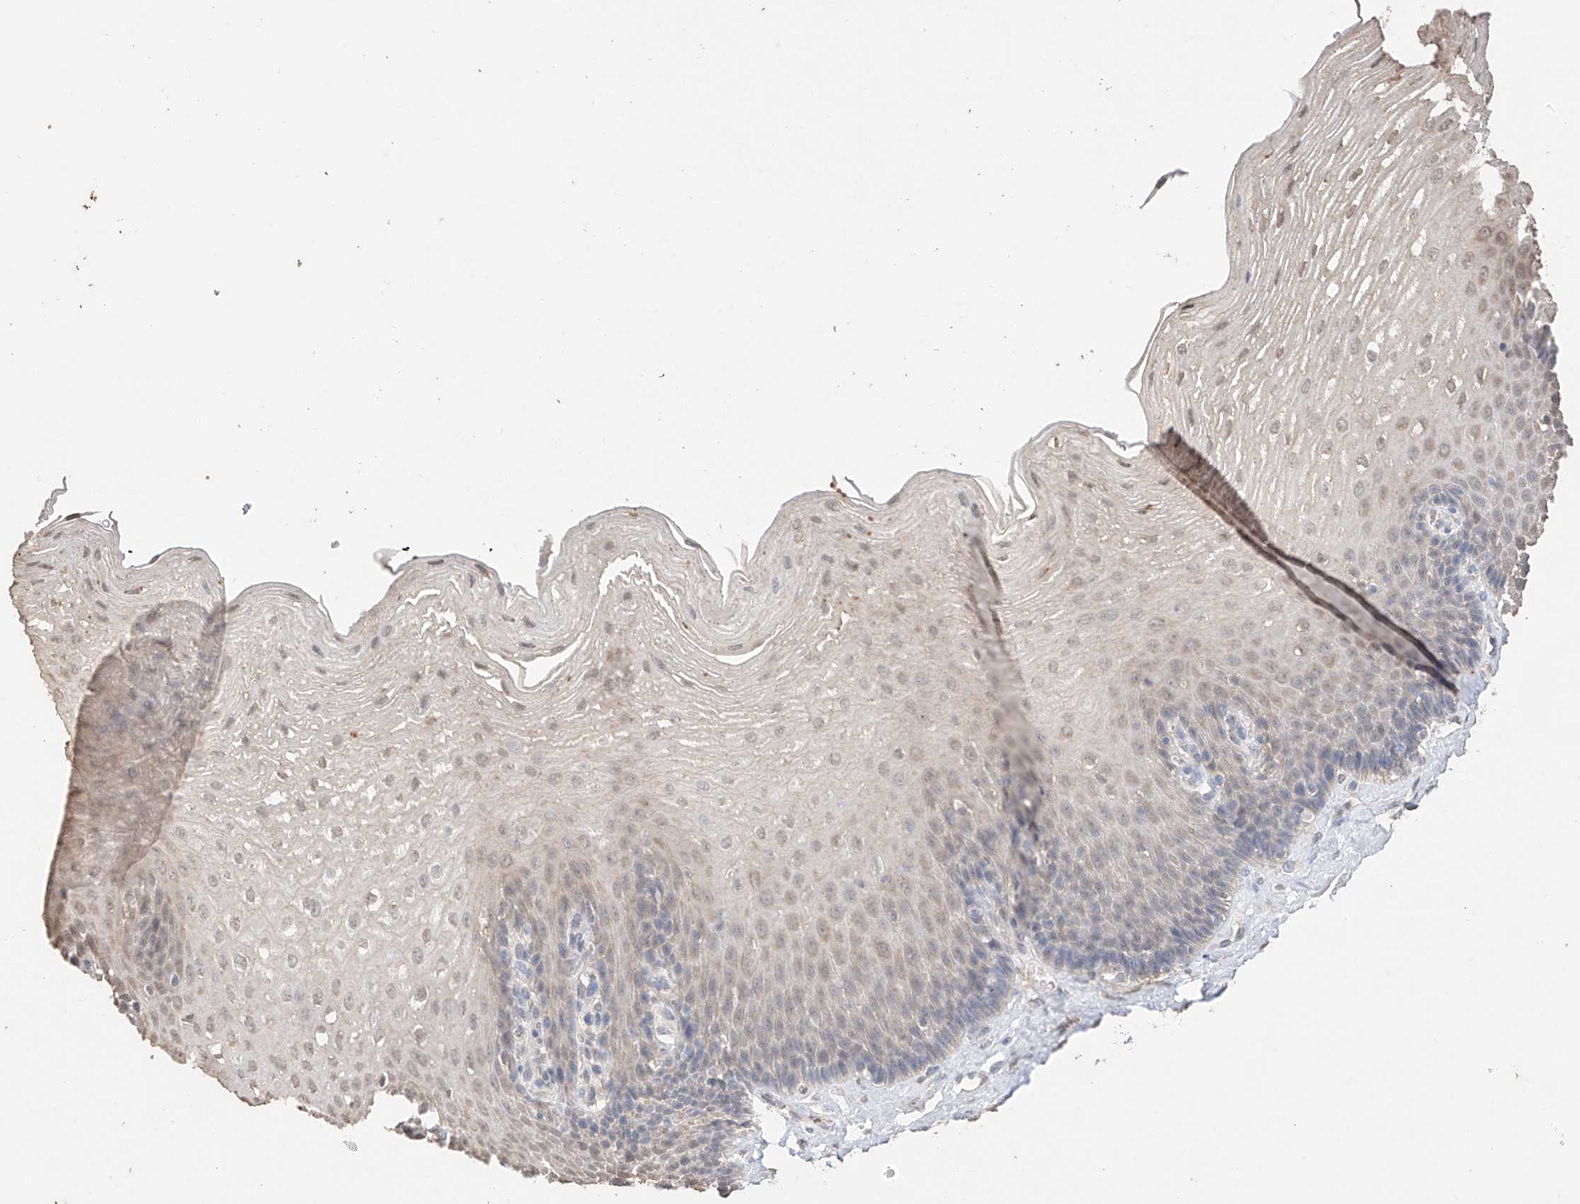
{"staining": {"intensity": "weak", "quantity": "25%-75%", "location": "cytoplasmic/membranous,nuclear"}, "tissue": "esophagus", "cell_type": "Squamous epithelial cells", "image_type": "normal", "snomed": [{"axis": "morphology", "description": "Normal tissue, NOS"}, {"axis": "topography", "description": "Esophagus"}], "caption": "High-magnification brightfield microscopy of benign esophagus stained with DAB (3,3'-diaminobenzidine) (brown) and counterstained with hematoxylin (blue). squamous epithelial cells exhibit weak cytoplasmic/membranous,nuclear expression is appreciated in approximately25%-75% of cells.", "gene": "IL22RA2", "patient": {"sex": "female", "age": 66}}